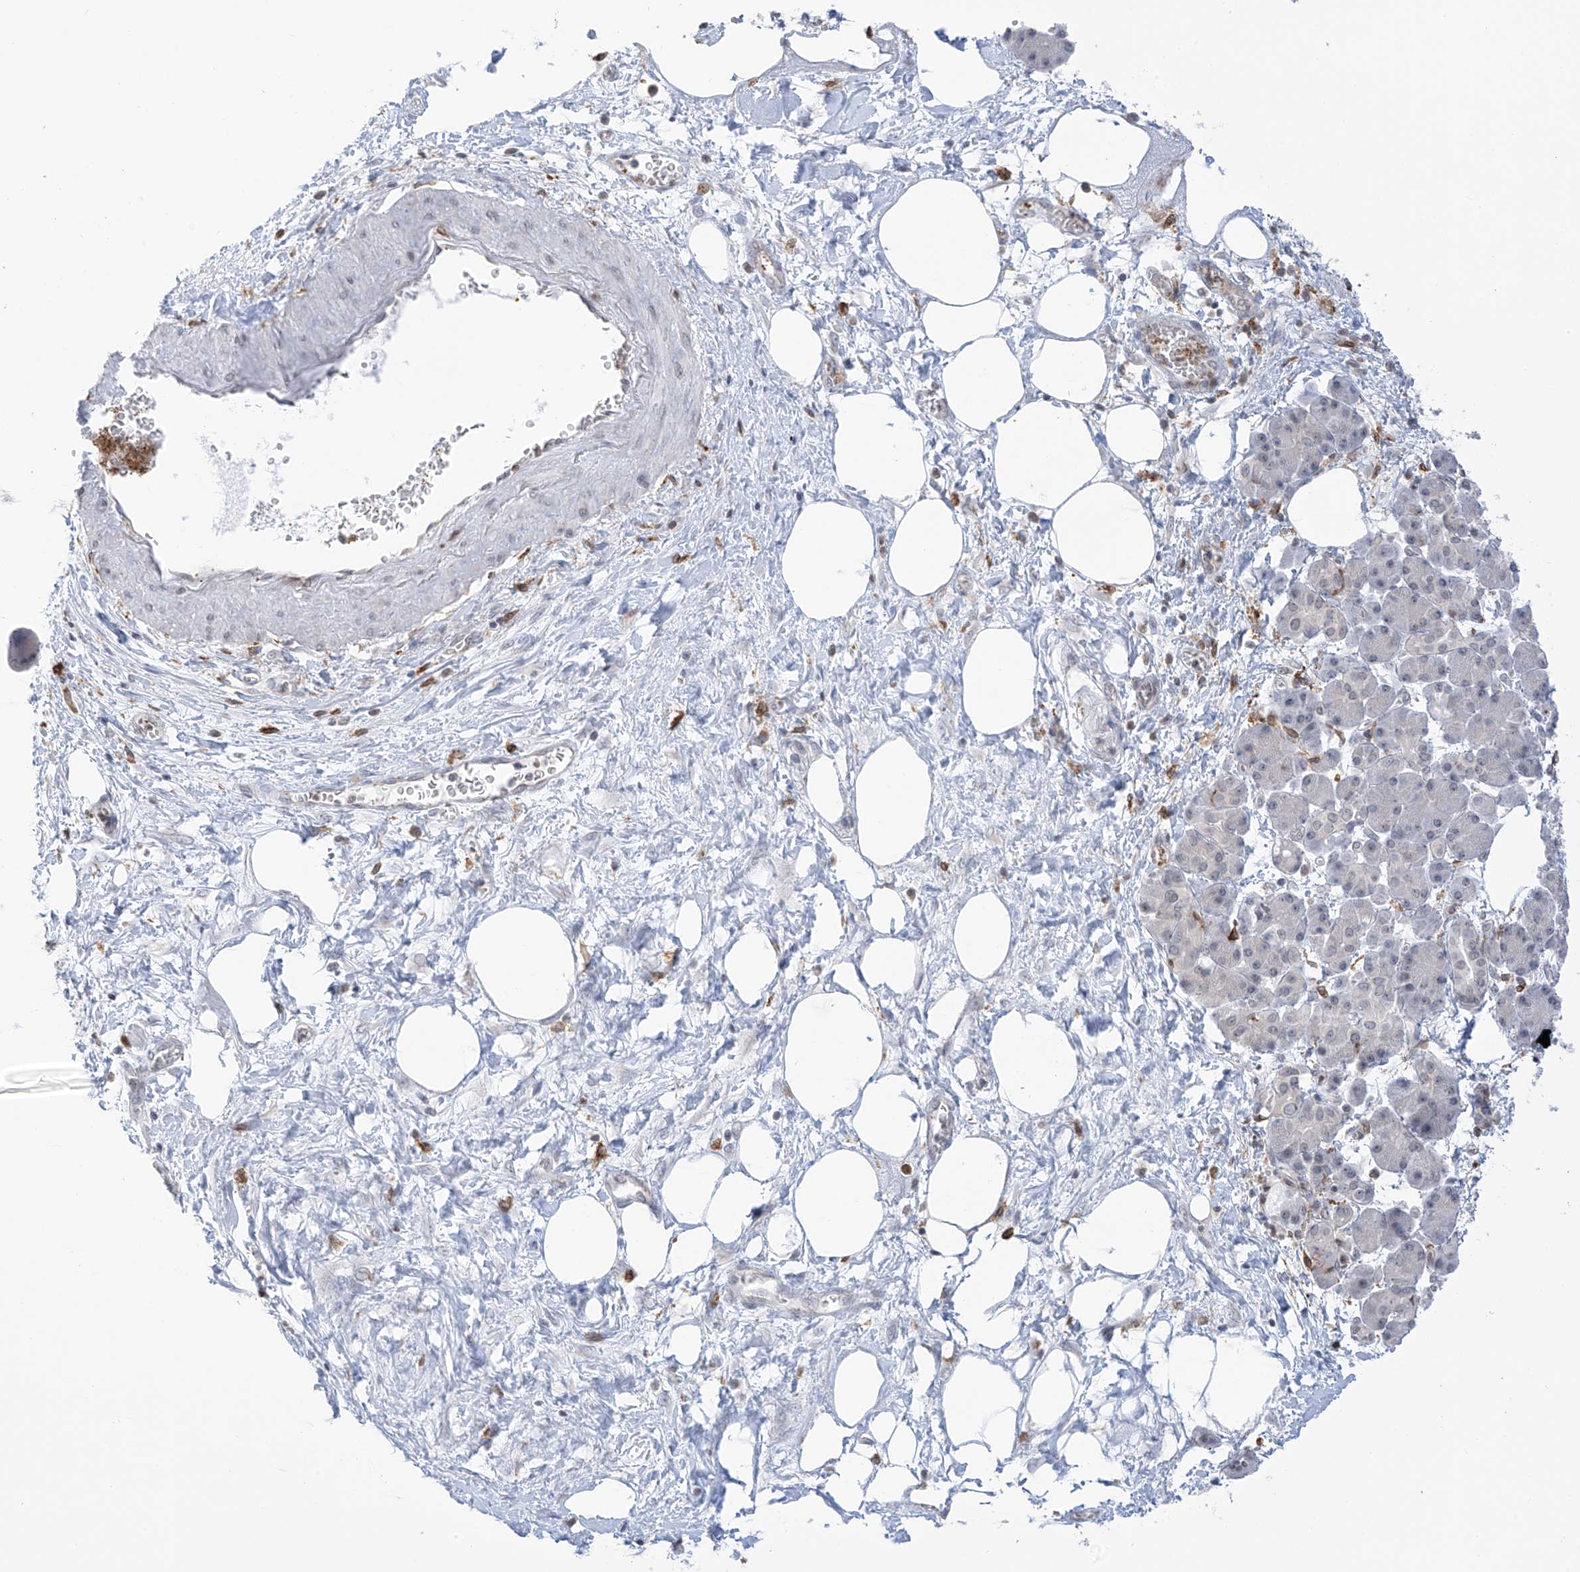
{"staining": {"intensity": "negative", "quantity": "none", "location": "none"}, "tissue": "pancreatic cancer", "cell_type": "Tumor cells", "image_type": "cancer", "snomed": [{"axis": "morphology", "description": "Adenocarcinoma, NOS"}, {"axis": "topography", "description": "Pancreas"}], "caption": "Pancreatic adenocarcinoma stained for a protein using immunohistochemistry (IHC) shows no expression tumor cells.", "gene": "TBXAS1", "patient": {"sex": "male", "age": 70}}